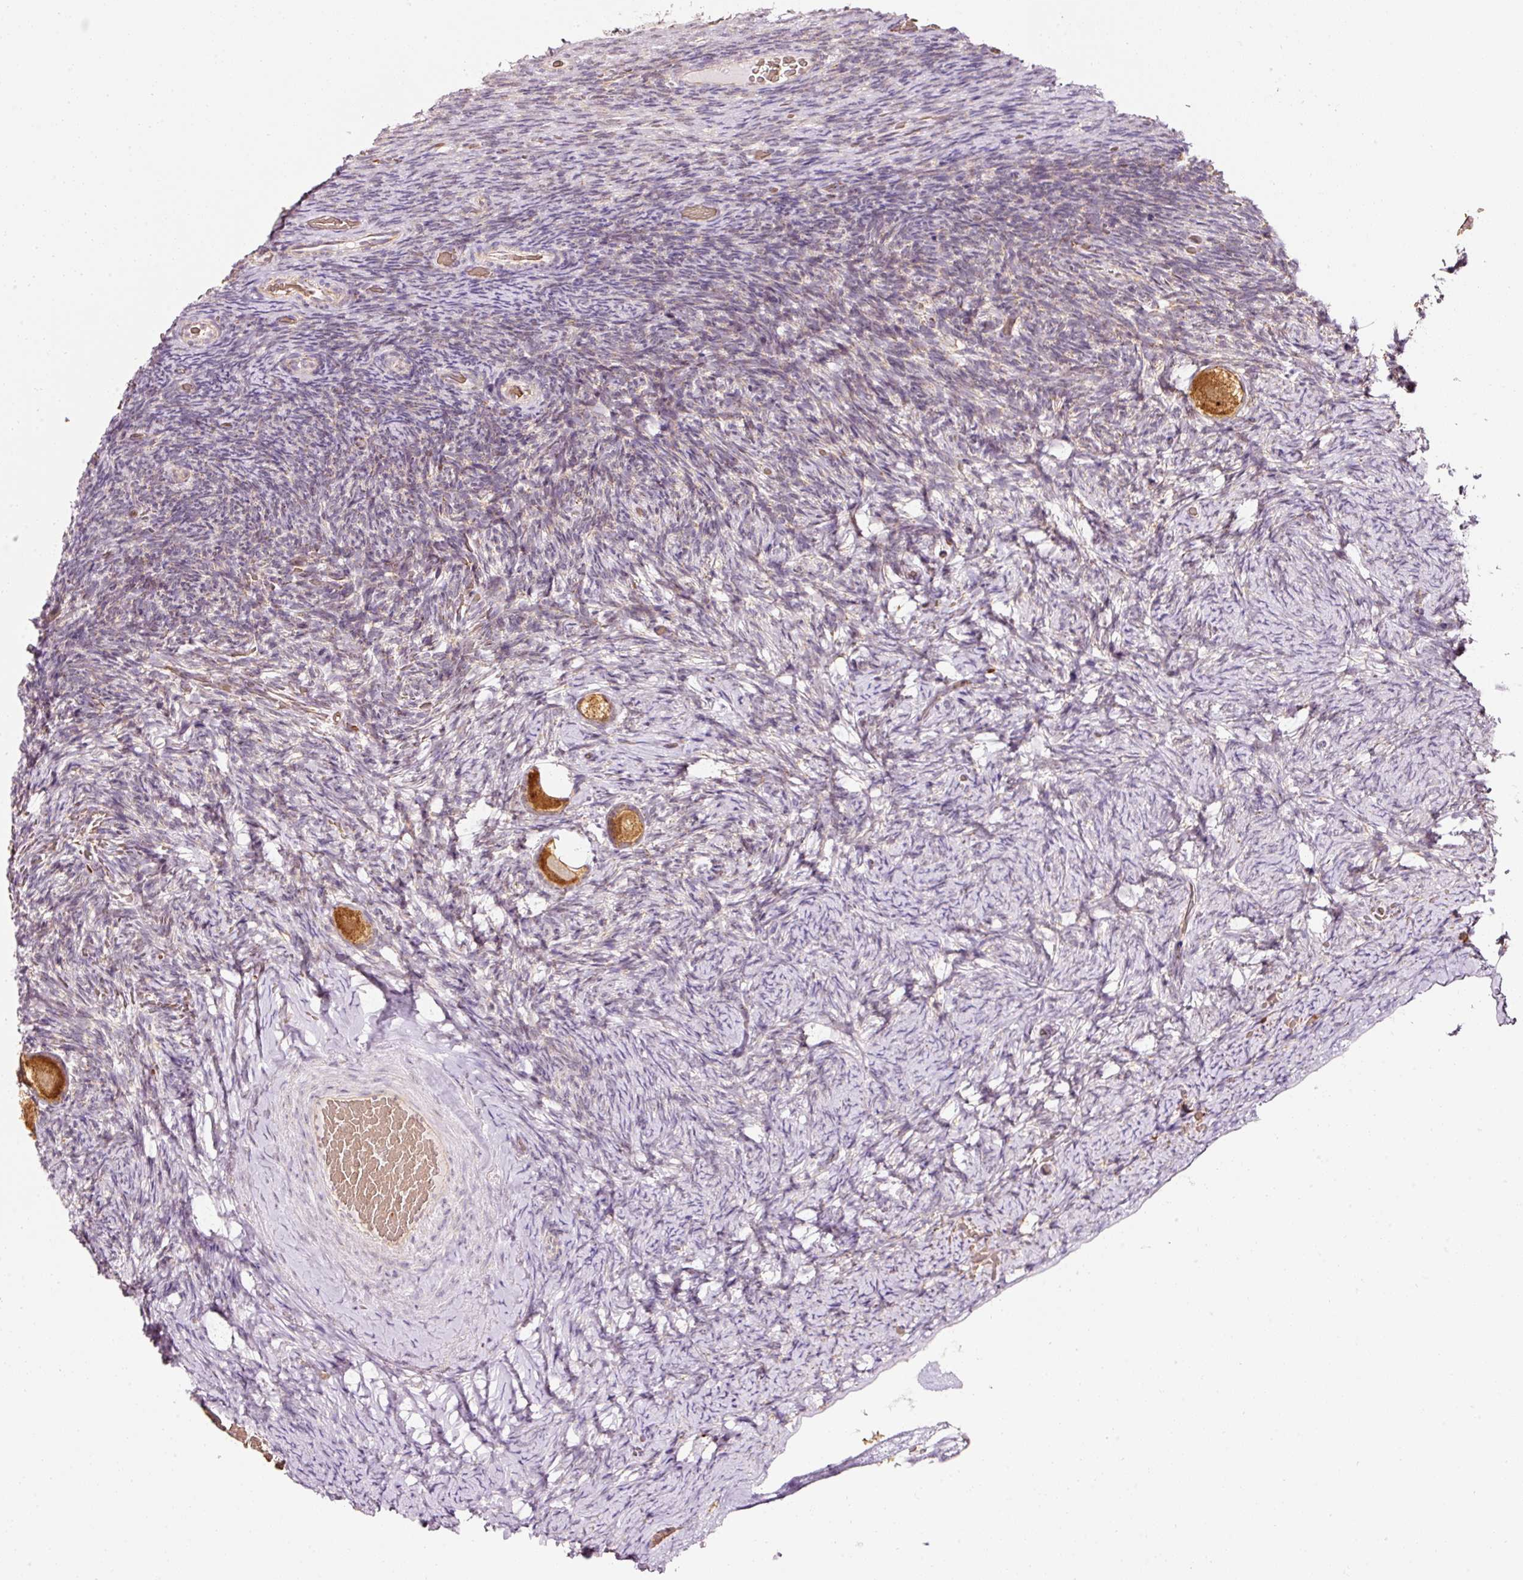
{"staining": {"intensity": "strong", "quantity": "25%-75%", "location": "cytoplasmic/membranous"}, "tissue": "ovary", "cell_type": "Follicle cells", "image_type": "normal", "snomed": [{"axis": "morphology", "description": "Normal tissue, NOS"}, {"axis": "topography", "description": "Ovary"}], "caption": "The image exhibits staining of benign ovary, revealing strong cytoplasmic/membranous protein staining (brown color) within follicle cells. (DAB IHC with brightfield microscopy, high magnification).", "gene": "ZNF460", "patient": {"sex": "female", "age": 34}}